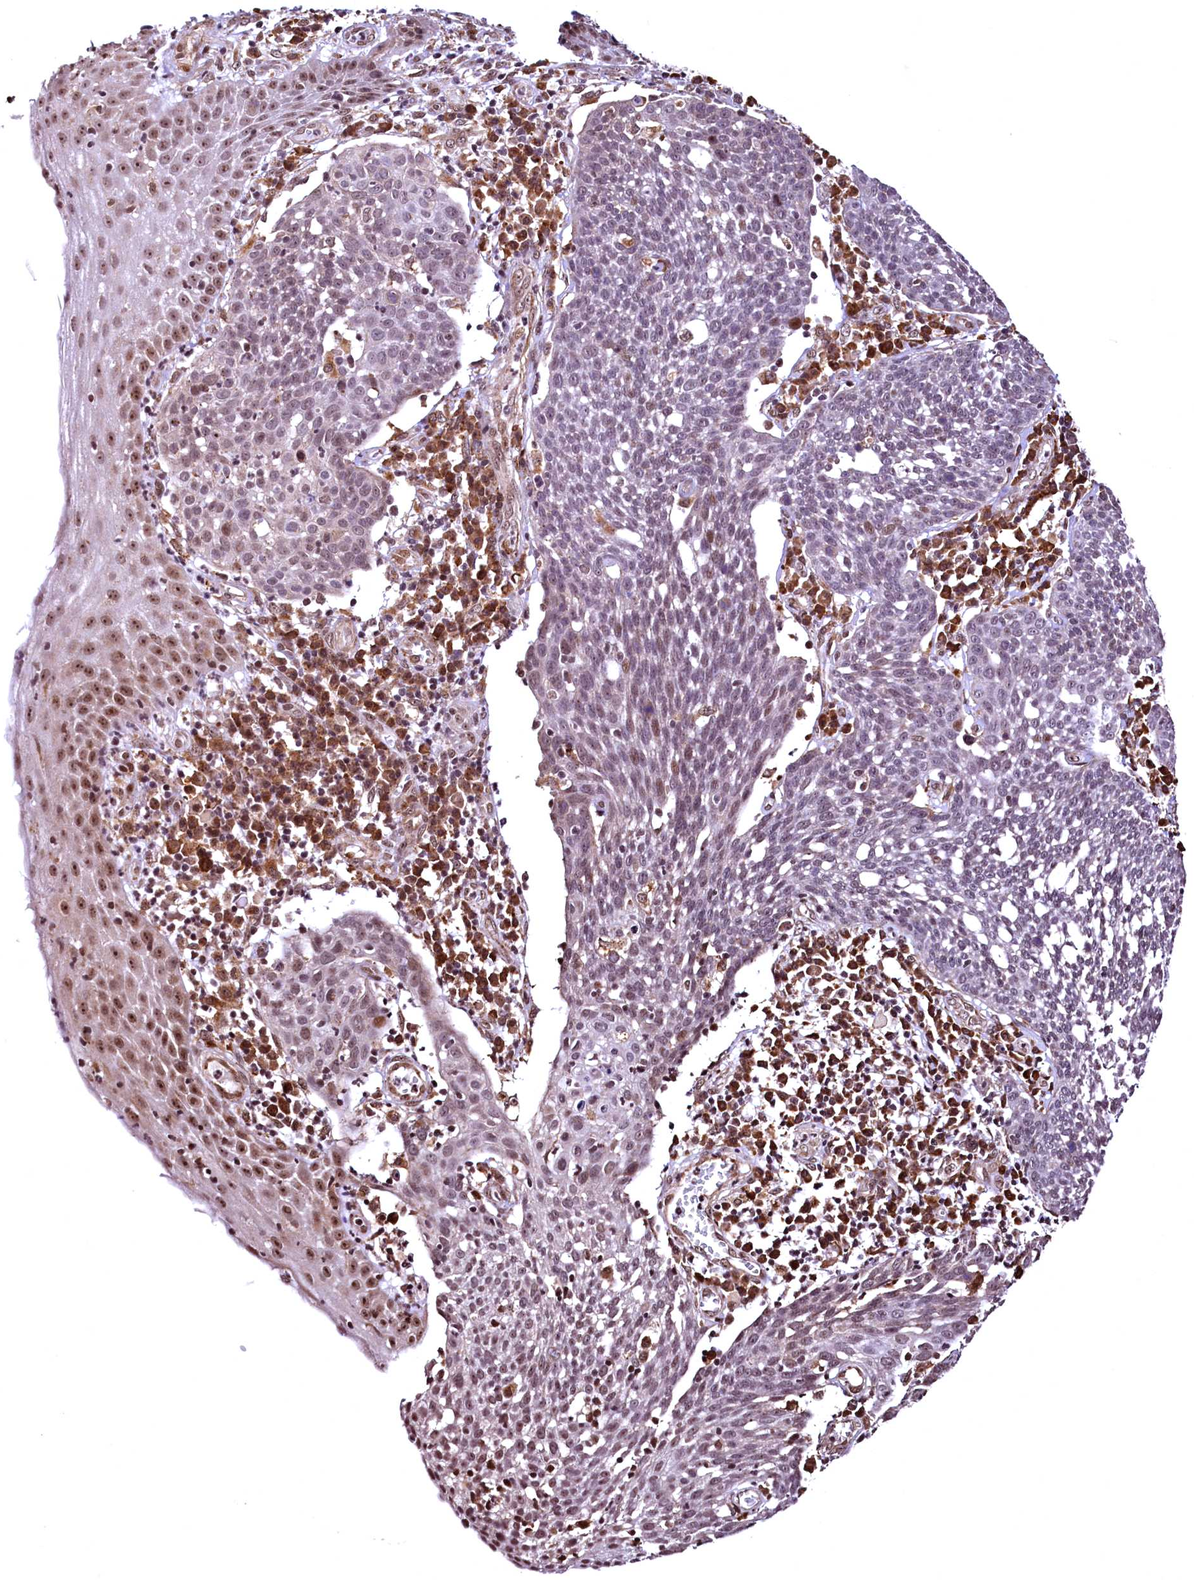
{"staining": {"intensity": "weak", "quantity": "25%-75%", "location": "nuclear"}, "tissue": "cervical cancer", "cell_type": "Tumor cells", "image_type": "cancer", "snomed": [{"axis": "morphology", "description": "Squamous cell carcinoma, NOS"}, {"axis": "topography", "description": "Cervix"}], "caption": "A photomicrograph showing weak nuclear staining in about 25%-75% of tumor cells in cervical cancer, as visualized by brown immunohistochemical staining.", "gene": "PDS5B", "patient": {"sex": "female", "age": 34}}